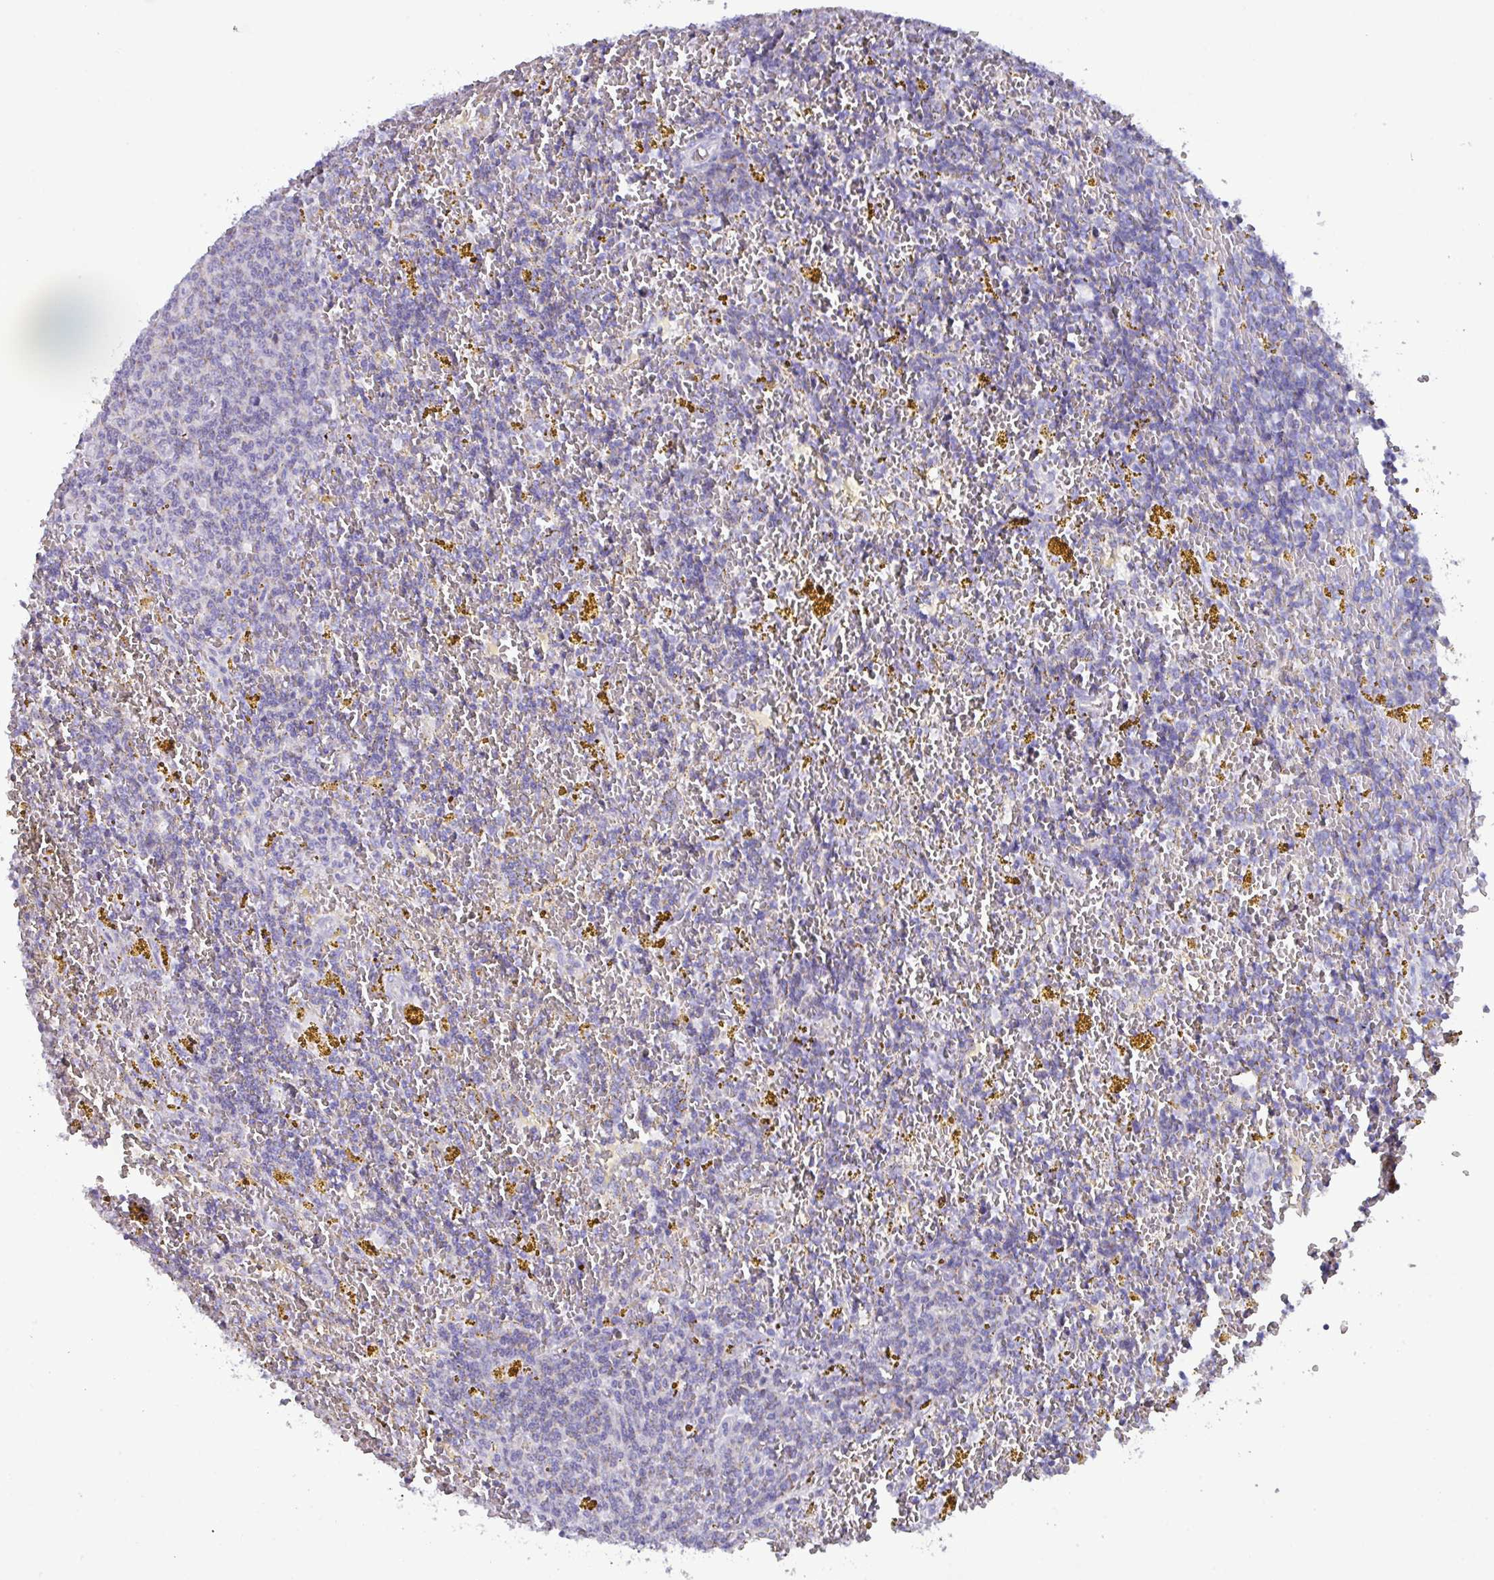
{"staining": {"intensity": "negative", "quantity": "none", "location": "none"}, "tissue": "lymphoma", "cell_type": "Tumor cells", "image_type": "cancer", "snomed": [{"axis": "morphology", "description": "Malignant lymphoma, non-Hodgkin's type, Low grade"}, {"axis": "topography", "description": "Spleen"}, {"axis": "topography", "description": "Lymph node"}], "caption": "Tumor cells show no significant positivity in lymphoma. (DAB immunohistochemistry, high magnification).", "gene": "MT-ND4", "patient": {"sex": "female", "age": 66}}